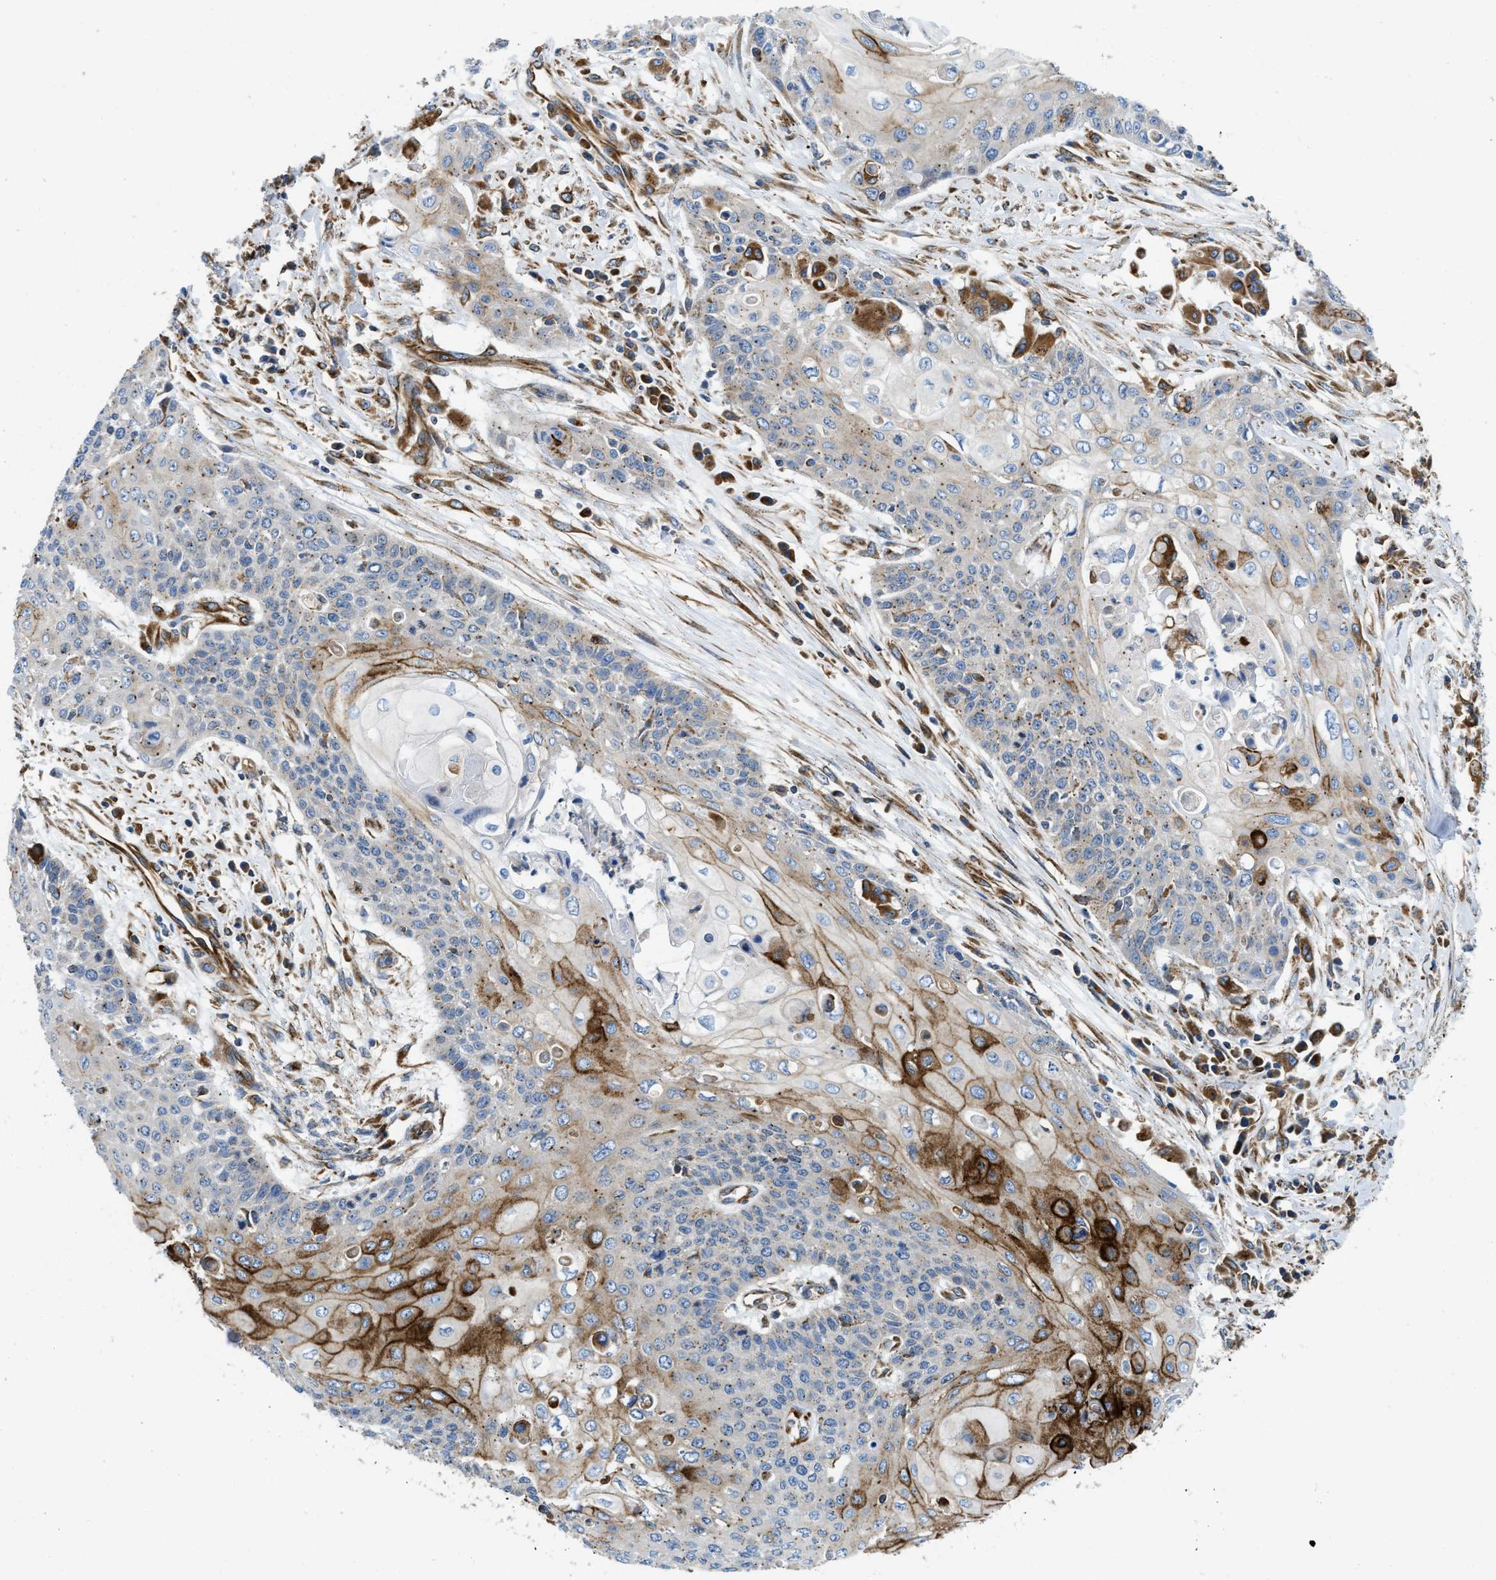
{"staining": {"intensity": "strong", "quantity": "25%-75%", "location": "cytoplasmic/membranous"}, "tissue": "cervical cancer", "cell_type": "Tumor cells", "image_type": "cancer", "snomed": [{"axis": "morphology", "description": "Squamous cell carcinoma, NOS"}, {"axis": "topography", "description": "Cervix"}], "caption": "Strong cytoplasmic/membranous expression is identified in about 25%-75% of tumor cells in squamous cell carcinoma (cervical). Using DAB (brown) and hematoxylin (blue) stains, captured at high magnification using brightfield microscopy.", "gene": "HSD17B12", "patient": {"sex": "female", "age": 39}}